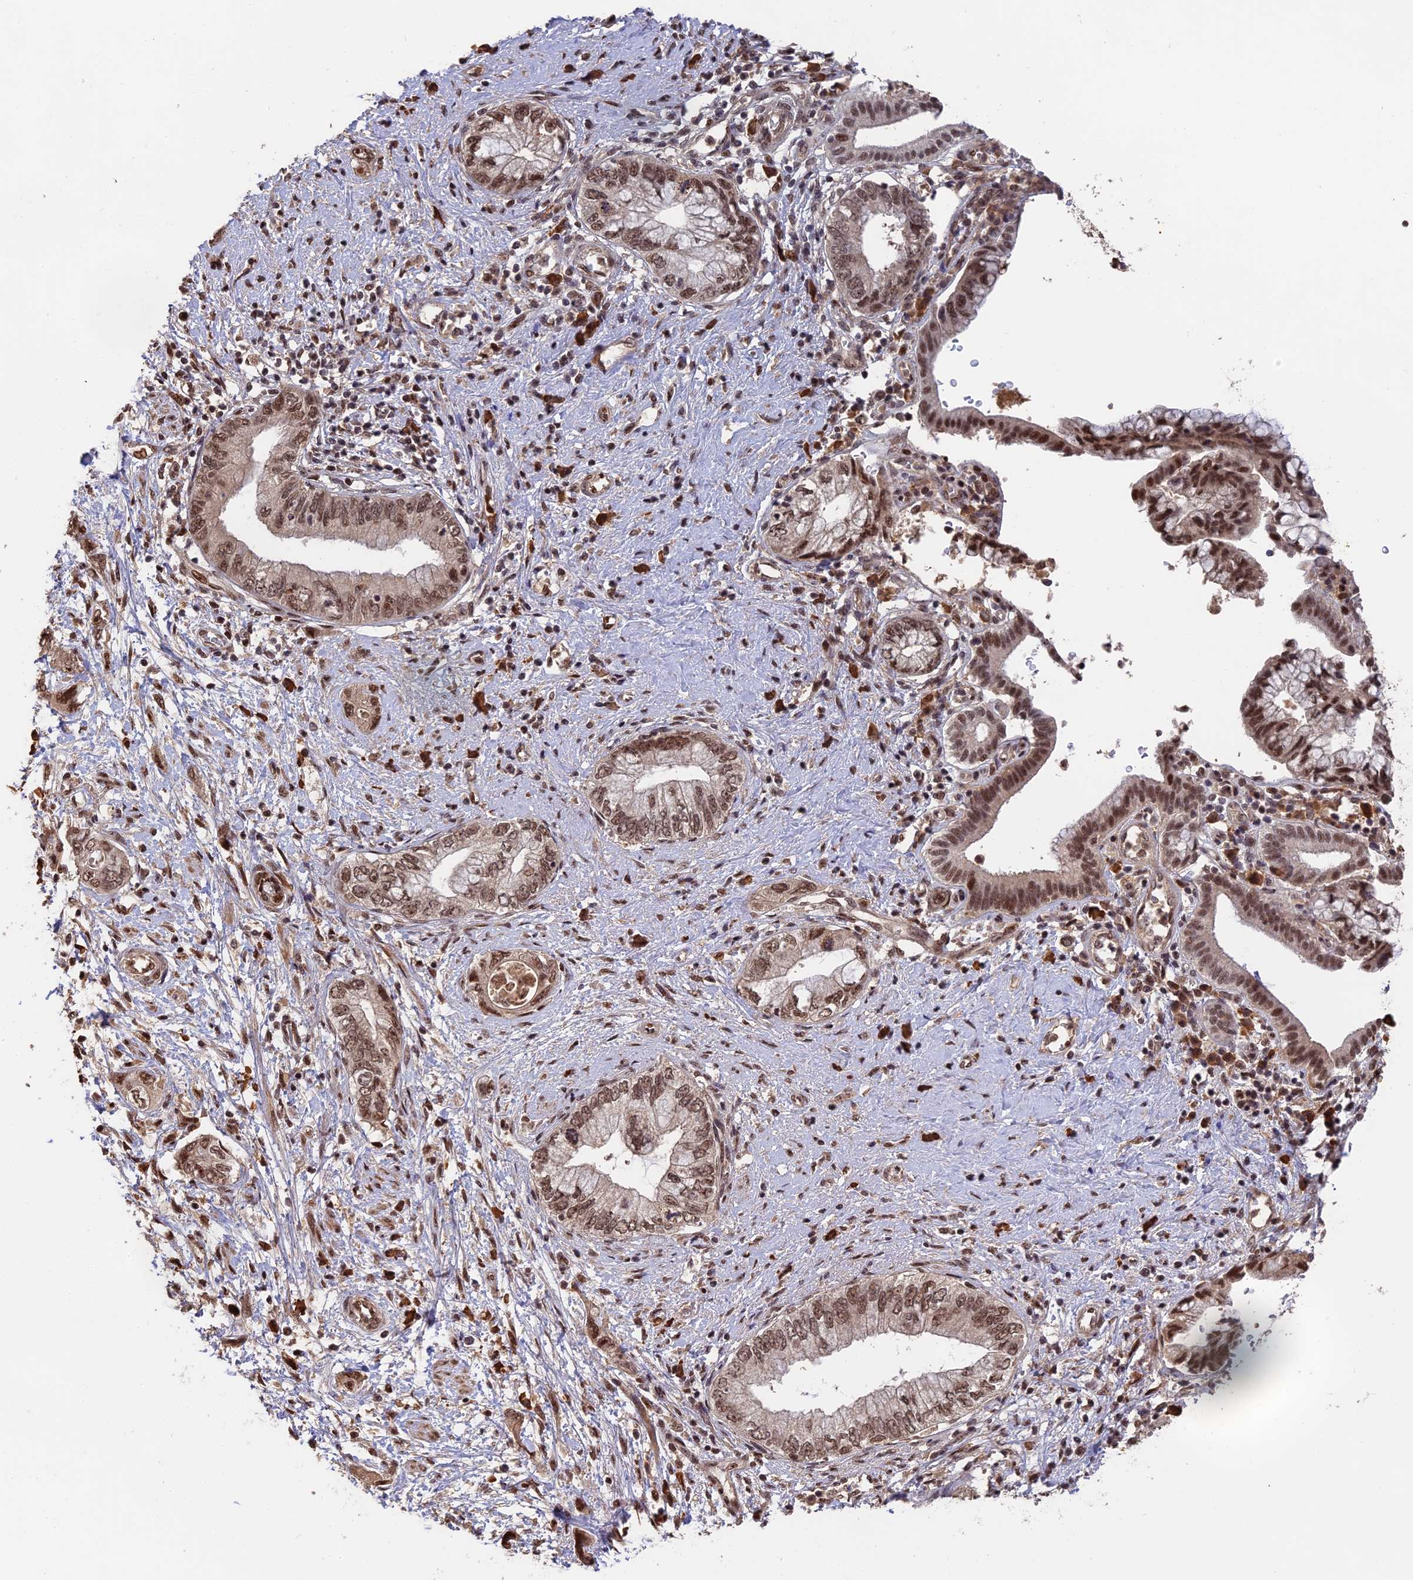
{"staining": {"intensity": "moderate", "quantity": ">75%", "location": "nuclear"}, "tissue": "pancreatic cancer", "cell_type": "Tumor cells", "image_type": "cancer", "snomed": [{"axis": "morphology", "description": "Adenocarcinoma, NOS"}, {"axis": "topography", "description": "Pancreas"}], "caption": "A photomicrograph of pancreatic cancer (adenocarcinoma) stained for a protein reveals moderate nuclear brown staining in tumor cells.", "gene": "OSBPL1A", "patient": {"sex": "female", "age": 73}}